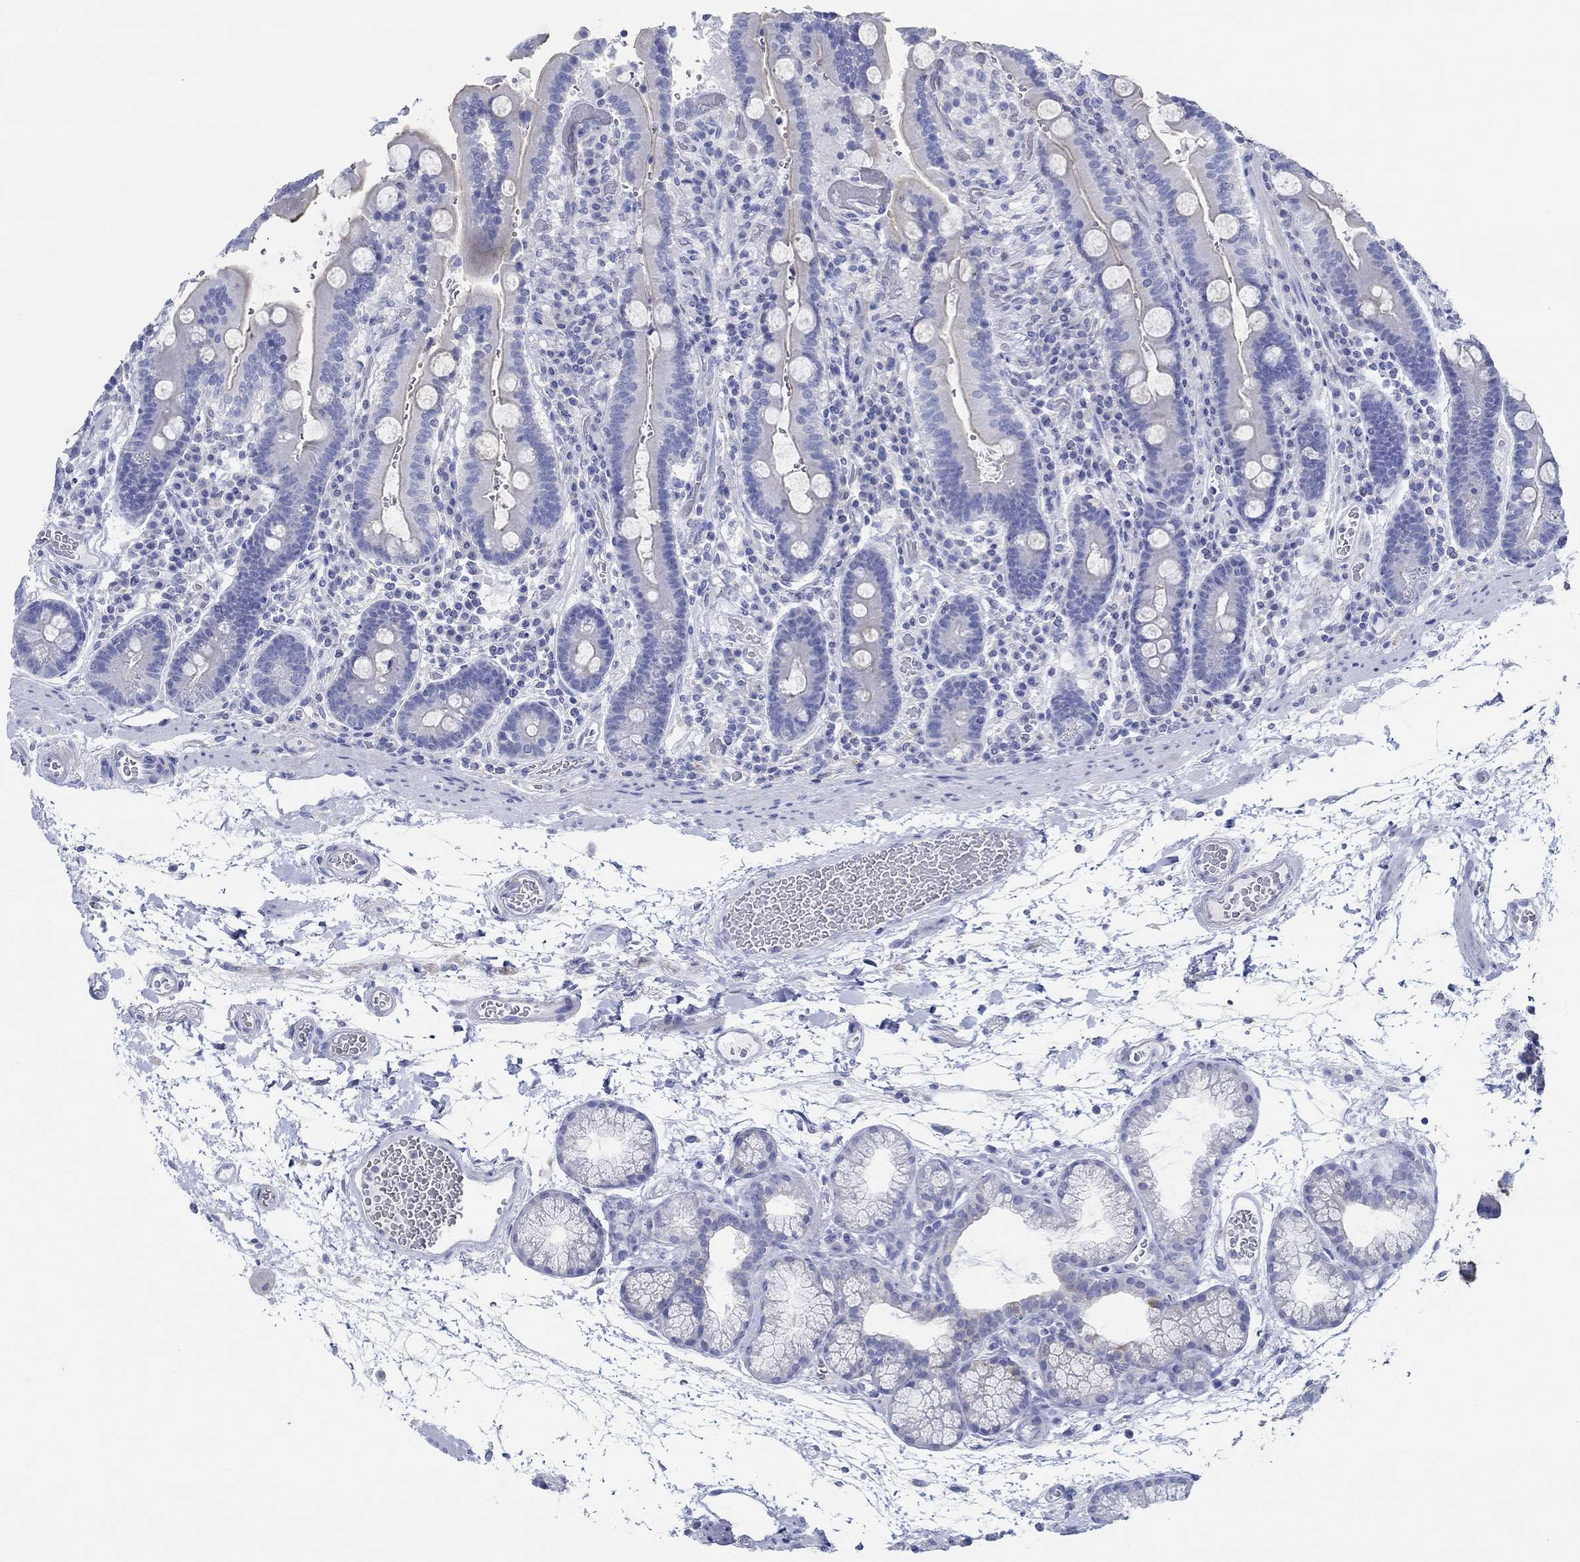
{"staining": {"intensity": "negative", "quantity": "none", "location": "none"}, "tissue": "duodenum", "cell_type": "Glandular cells", "image_type": "normal", "snomed": [{"axis": "morphology", "description": "Normal tissue, NOS"}, {"axis": "topography", "description": "Duodenum"}], "caption": "Immunohistochemistry (IHC) of unremarkable human duodenum exhibits no positivity in glandular cells.", "gene": "IGFBP6", "patient": {"sex": "female", "age": 62}}